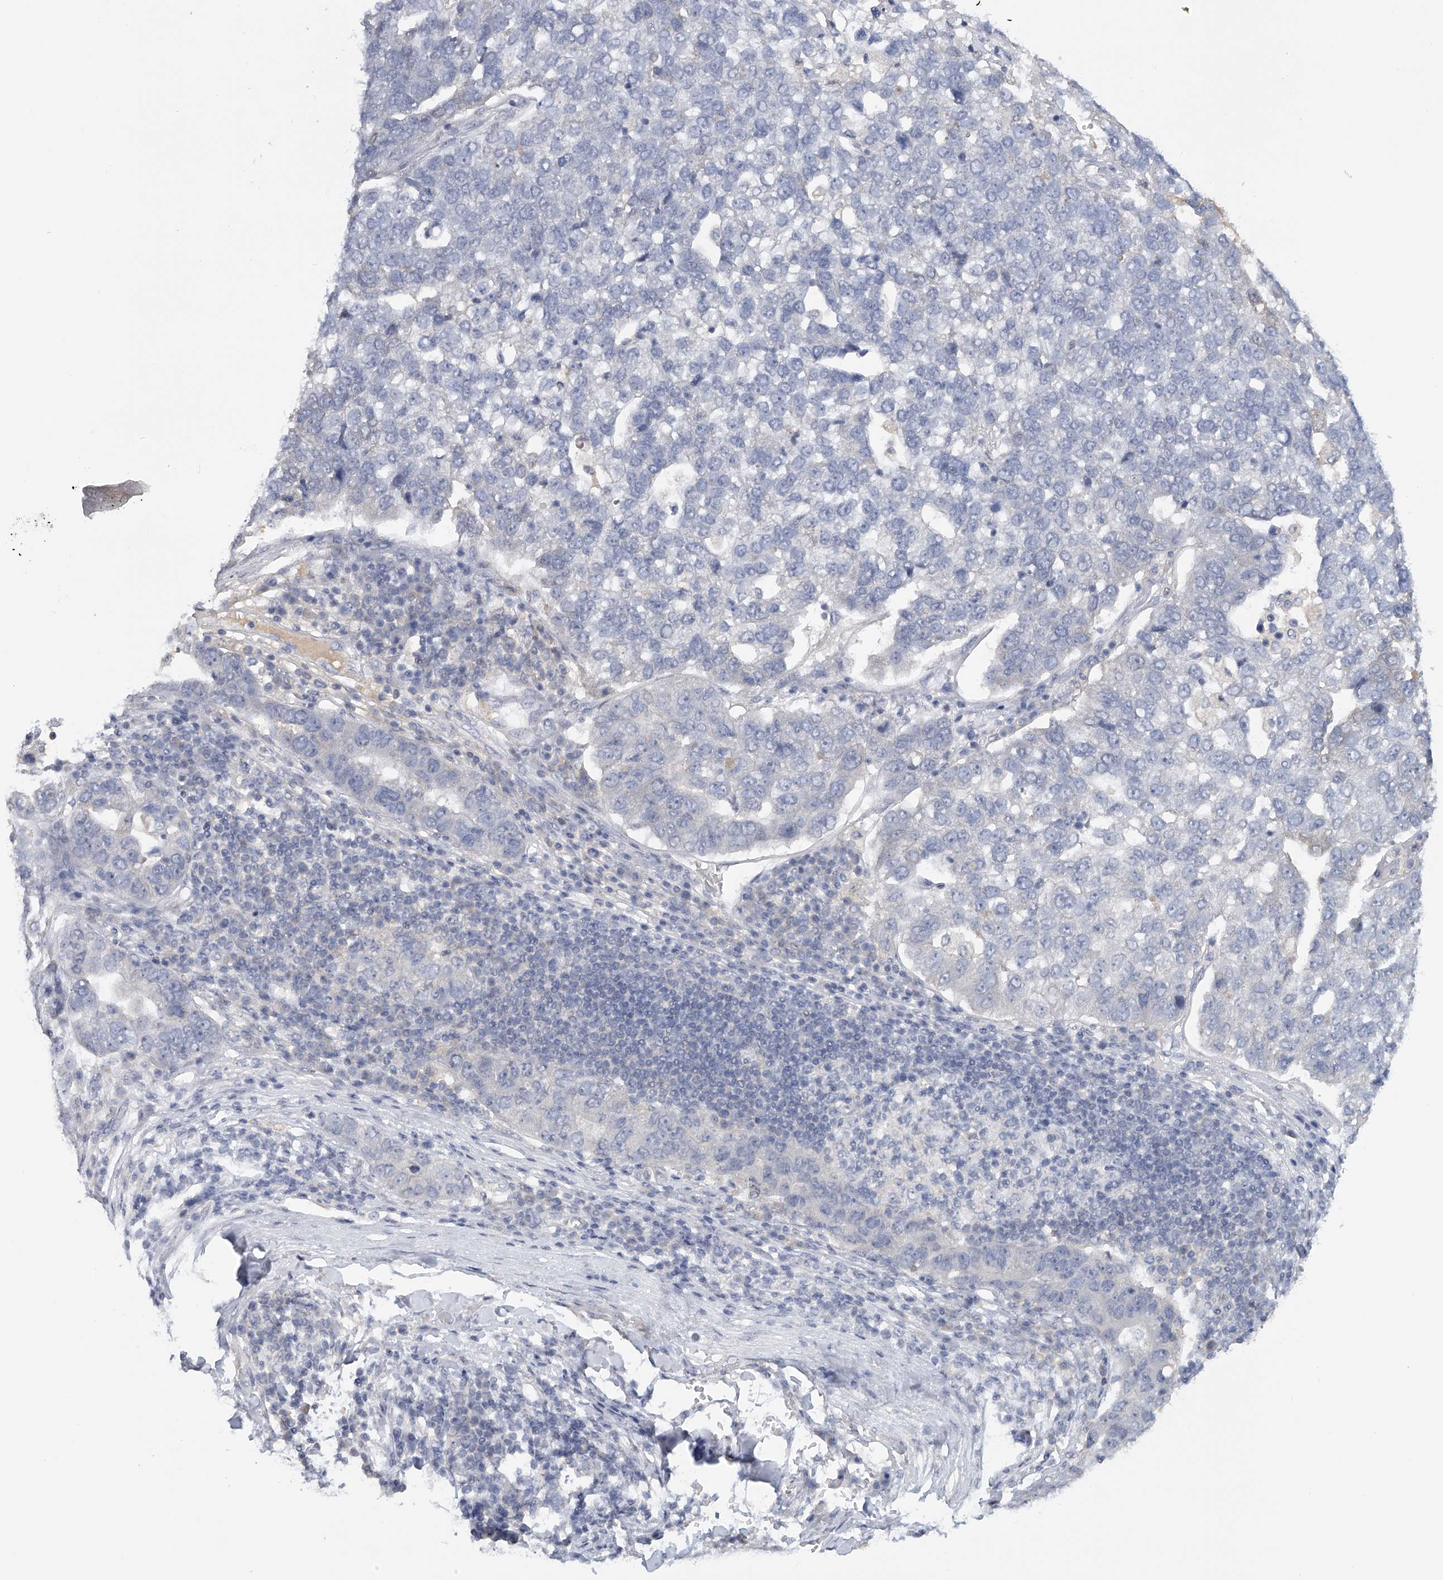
{"staining": {"intensity": "negative", "quantity": "none", "location": "none"}, "tissue": "pancreatic cancer", "cell_type": "Tumor cells", "image_type": "cancer", "snomed": [{"axis": "morphology", "description": "Adenocarcinoma, NOS"}, {"axis": "topography", "description": "Pancreas"}], "caption": "Protein analysis of pancreatic cancer (adenocarcinoma) exhibits no significant staining in tumor cells. (Immunohistochemistry, brightfield microscopy, high magnification).", "gene": "DDX43", "patient": {"sex": "female", "age": 61}}